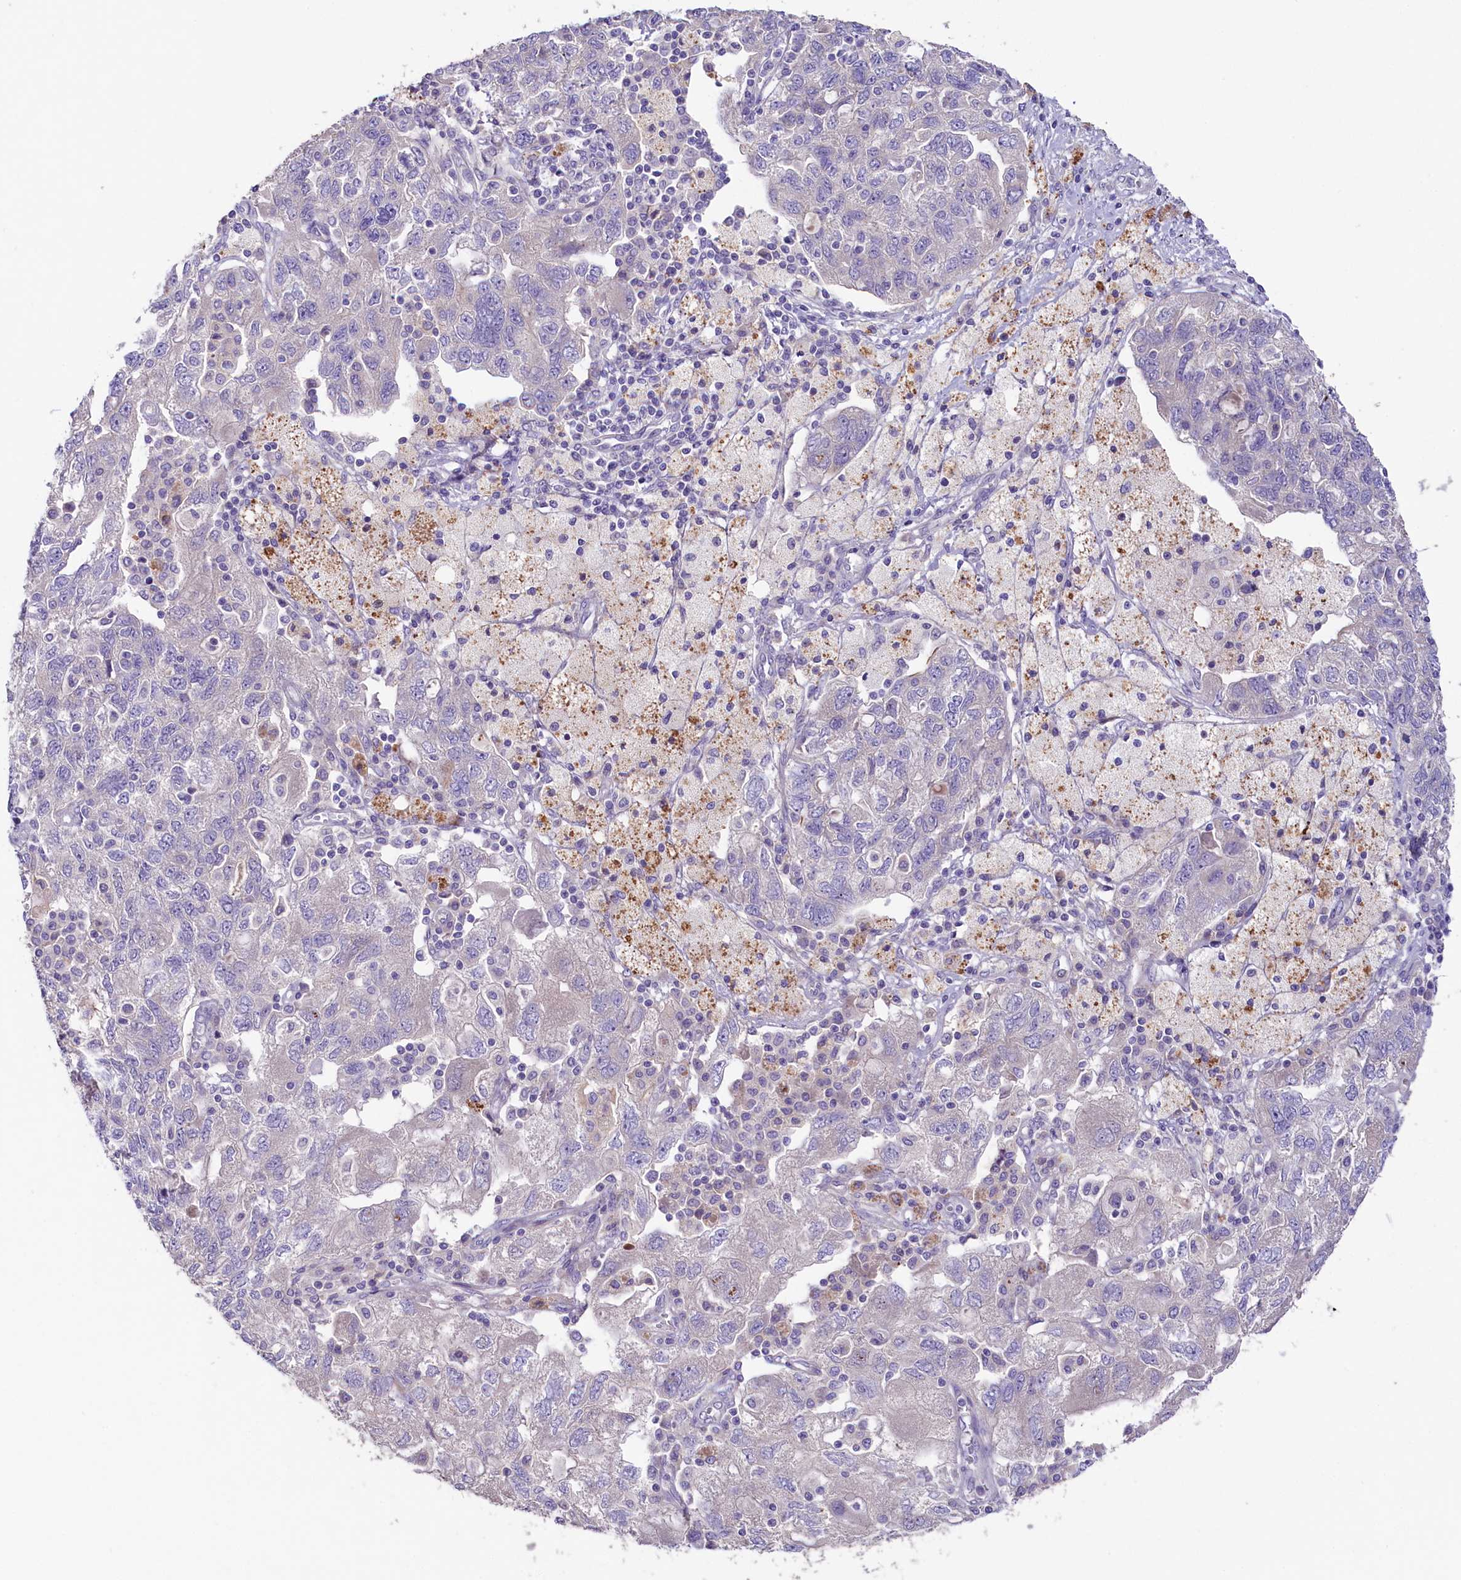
{"staining": {"intensity": "negative", "quantity": "none", "location": "none"}, "tissue": "ovarian cancer", "cell_type": "Tumor cells", "image_type": "cancer", "snomed": [{"axis": "morphology", "description": "Carcinoma, NOS"}, {"axis": "morphology", "description": "Cystadenocarcinoma, serous, NOS"}, {"axis": "topography", "description": "Ovary"}], "caption": "DAB (3,3'-diaminobenzidine) immunohistochemical staining of ovarian carcinoma shows no significant positivity in tumor cells.", "gene": "CD99L2", "patient": {"sex": "female", "age": 69}}